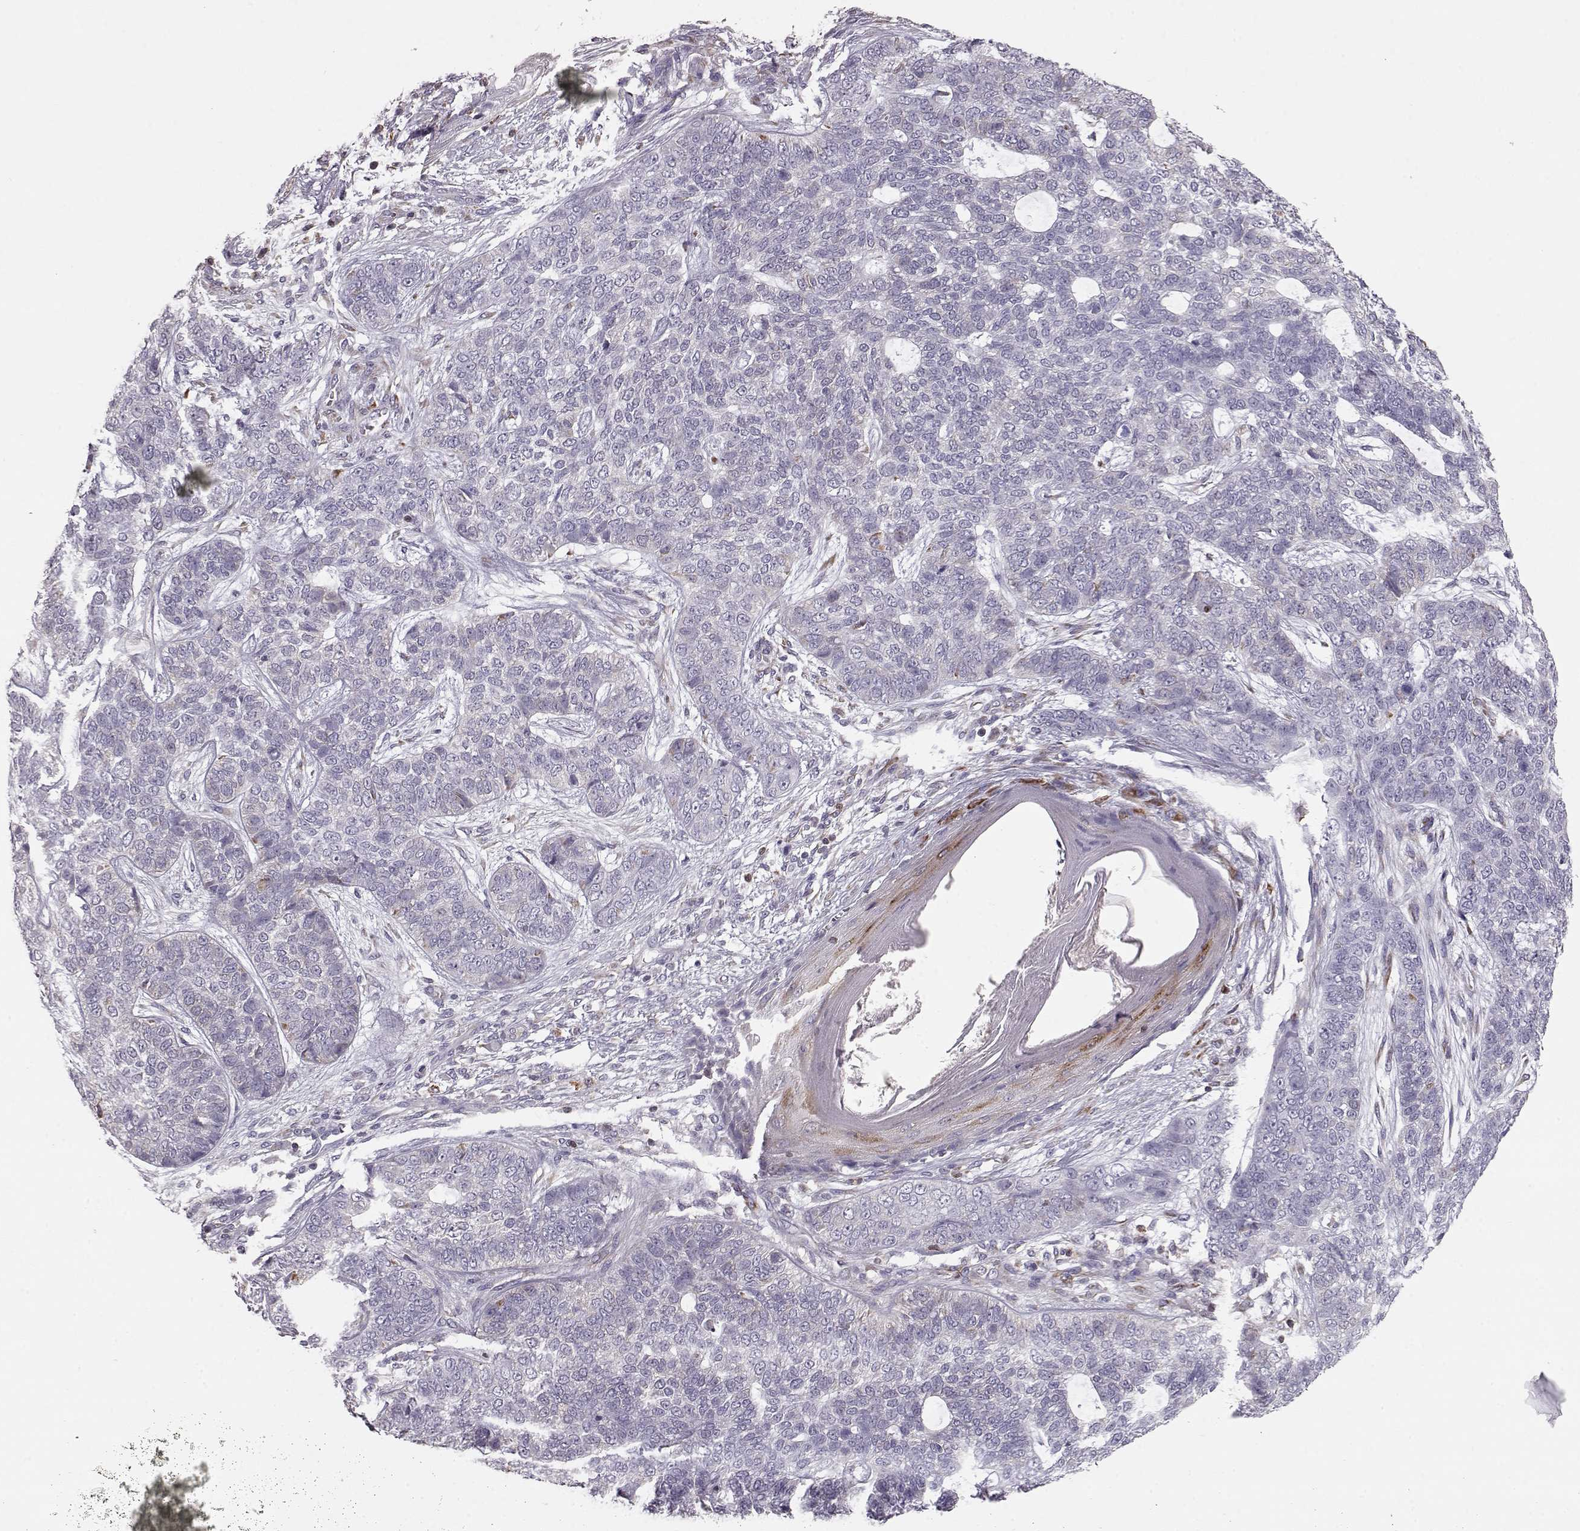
{"staining": {"intensity": "negative", "quantity": "none", "location": "none"}, "tissue": "skin cancer", "cell_type": "Tumor cells", "image_type": "cancer", "snomed": [{"axis": "morphology", "description": "Basal cell carcinoma"}, {"axis": "topography", "description": "Skin"}], "caption": "Immunohistochemistry (IHC) histopathology image of neoplastic tissue: human basal cell carcinoma (skin) stained with DAB demonstrates no significant protein positivity in tumor cells. Nuclei are stained in blue.", "gene": "ELOVL5", "patient": {"sex": "female", "age": 69}}